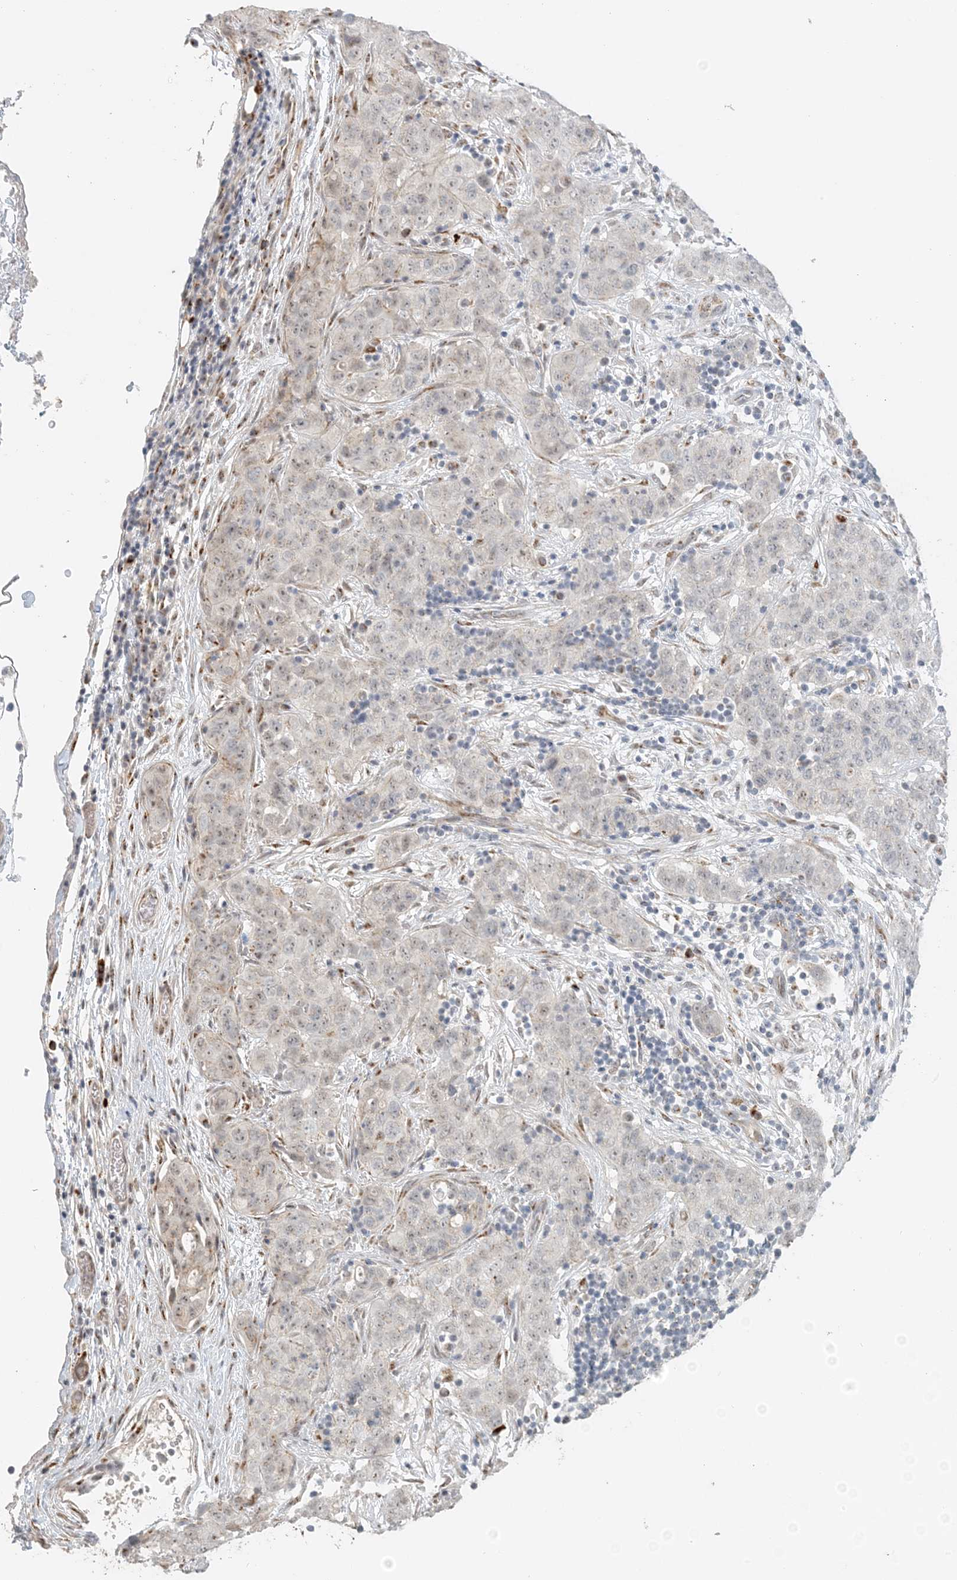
{"staining": {"intensity": "negative", "quantity": "none", "location": "none"}, "tissue": "stomach cancer", "cell_type": "Tumor cells", "image_type": "cancer", "snomed": [{"axis": "morphology", "description": "Normal tissue, NOS"}, {"axis": "morphology", "description": "Adenocarcinoma, NOS"}, {"axis": "topography", "description": "Lymph node"}, {"axis": "topography", "description": "Stomach"}], "caption": "This is a photomicrograph of immunohistochemistry (IHC) staining of stomach adenocarcinoma, which shows no expression in tumor cells. (Stains: DAB immunohistochemistry (IHC) with hematoxylin counter stain, Microscopy: brightfield microscopy at high magnification).", "gene": "ZCCHC4", "patient": {"sex": "male", "age": 48}}